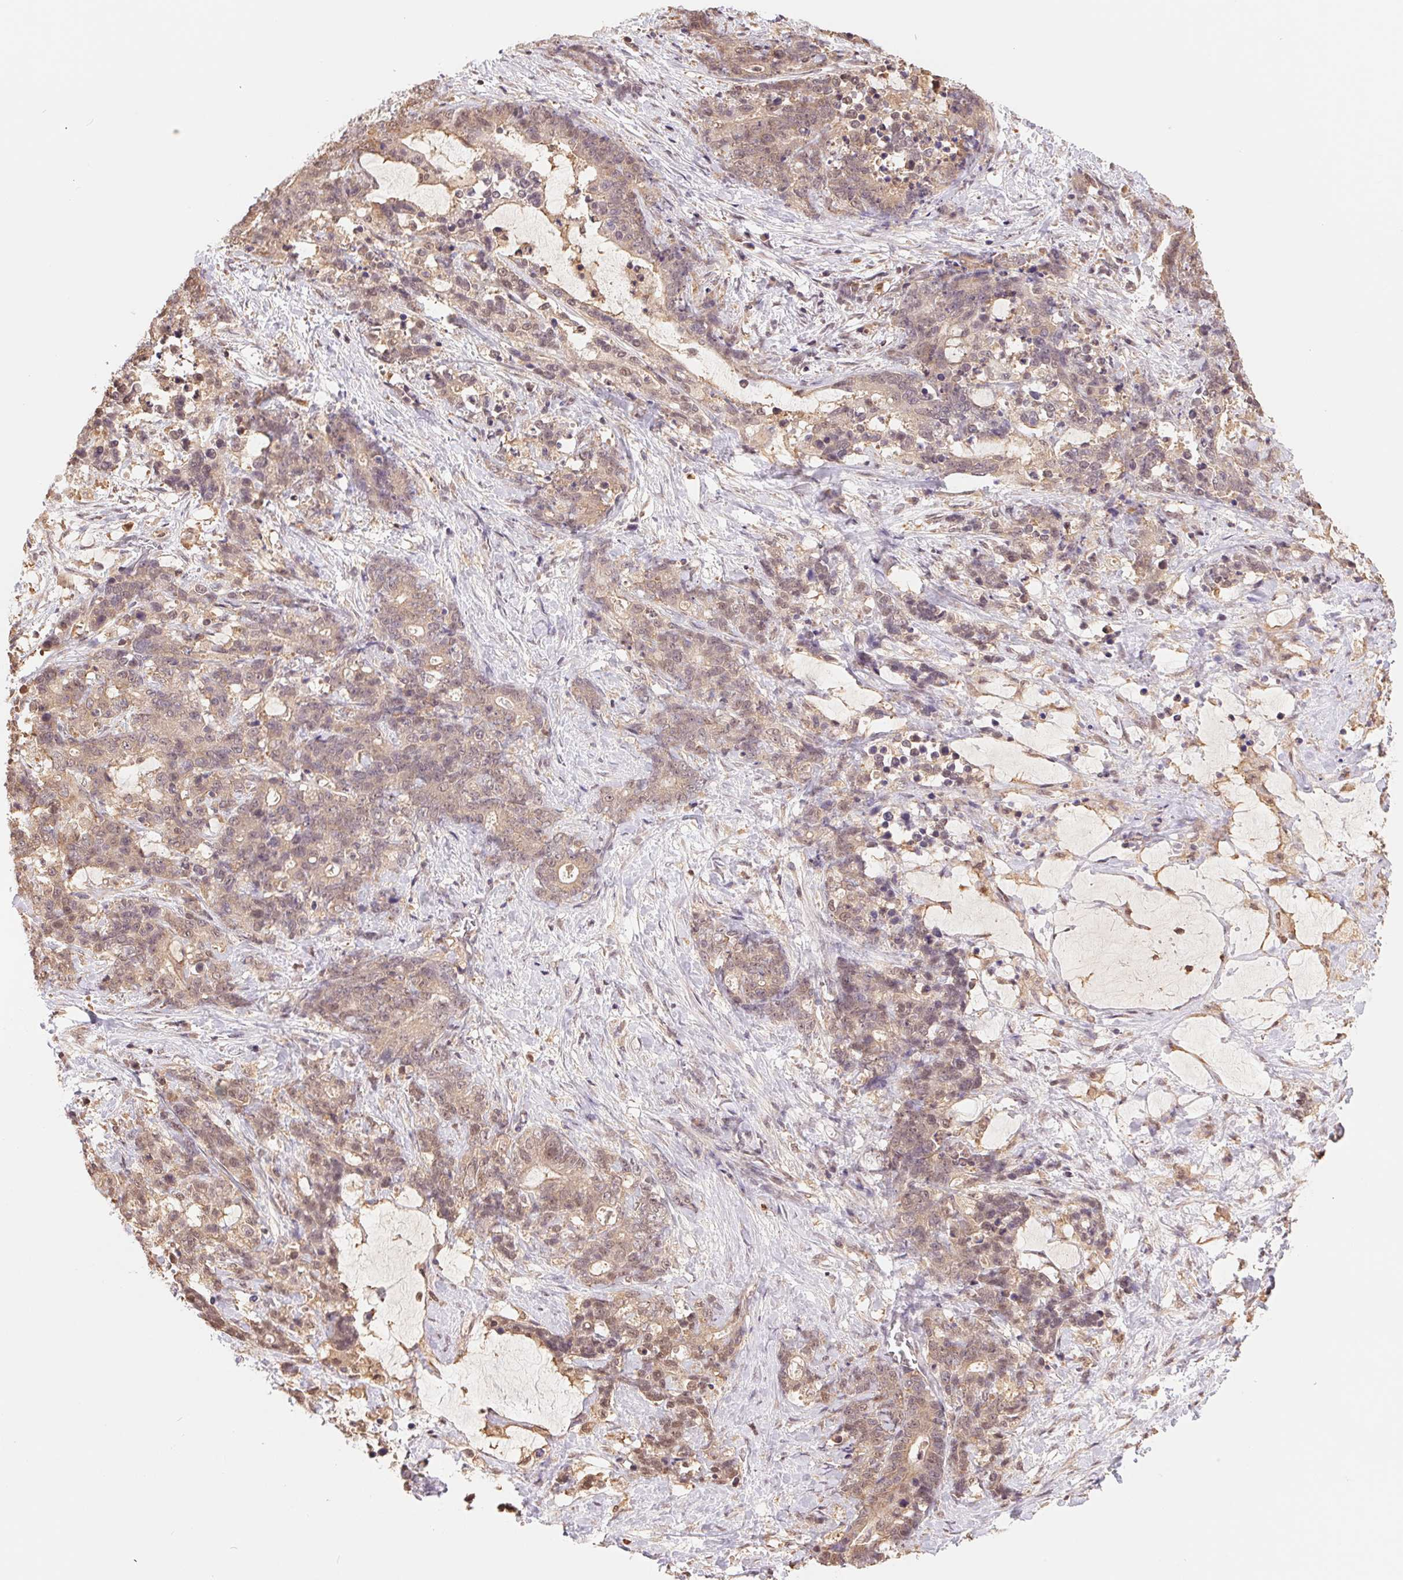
{"staining": {"intensity": "weak", "quantity": ">75%", "location": "cytoplasmic/membranous,nuclear"}, "tissue": "stomach cancer", "cell_type": "Tumor cells", "image_type": "cancer", "snomed": [{"axis": "morphology", "description": "Normal tissue, NOS"}, {"axis": "morphology", "description": "Adenocarcinoma, NOS"}, {"axis": "topography", "description": "Stomach"}], "caption": "A micrograph of human stomach cancer stained for a protein displays weak cytoplasmic/membranous and nuclear brown staining in tumor cells. The protein is shown in brown color, while the nuclei are stained blue.", "gene": "CDC123", "patient": {"sex": "female", "age": 64}}